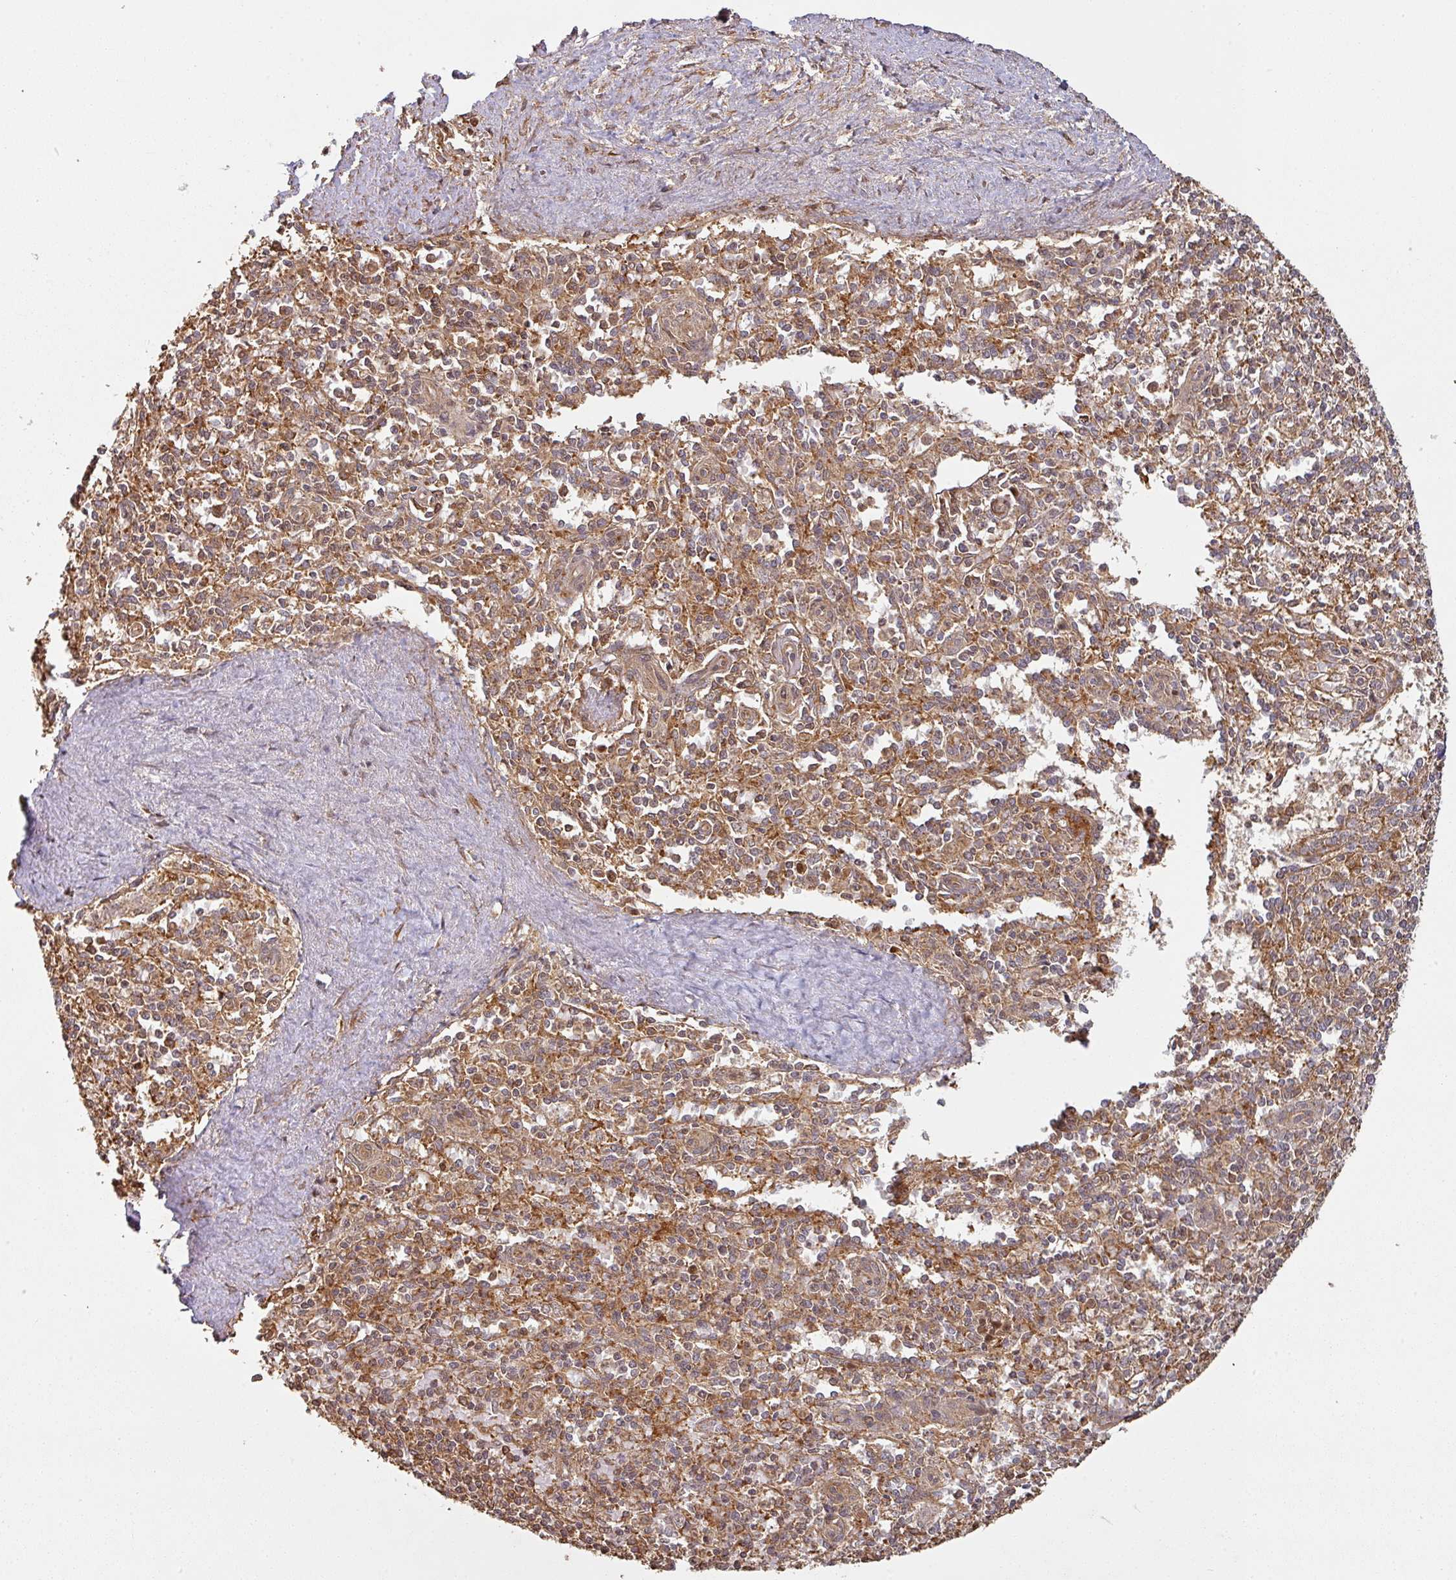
{"staining": {"intensity": "strong", "quantity": ">75%", "location": "cytoplasmic/membranous"}, "tissue": "spleen", "cell_type": "Cells in red pulp", "image_type": "normal", "snomed": [{"axis": "morphology", "description": "Normal tissue, NOS"}, {"axis": "topography", "description": "Spleen"}], "caption": "A high amount of strong cytoplasmic/membranous positivity is present in approximately >75% of cells in red pulp in normal spleen. Nuclei are stained in blue.", "gene": "ZNF322", "patient": {"sex": "female", "age": 70}}